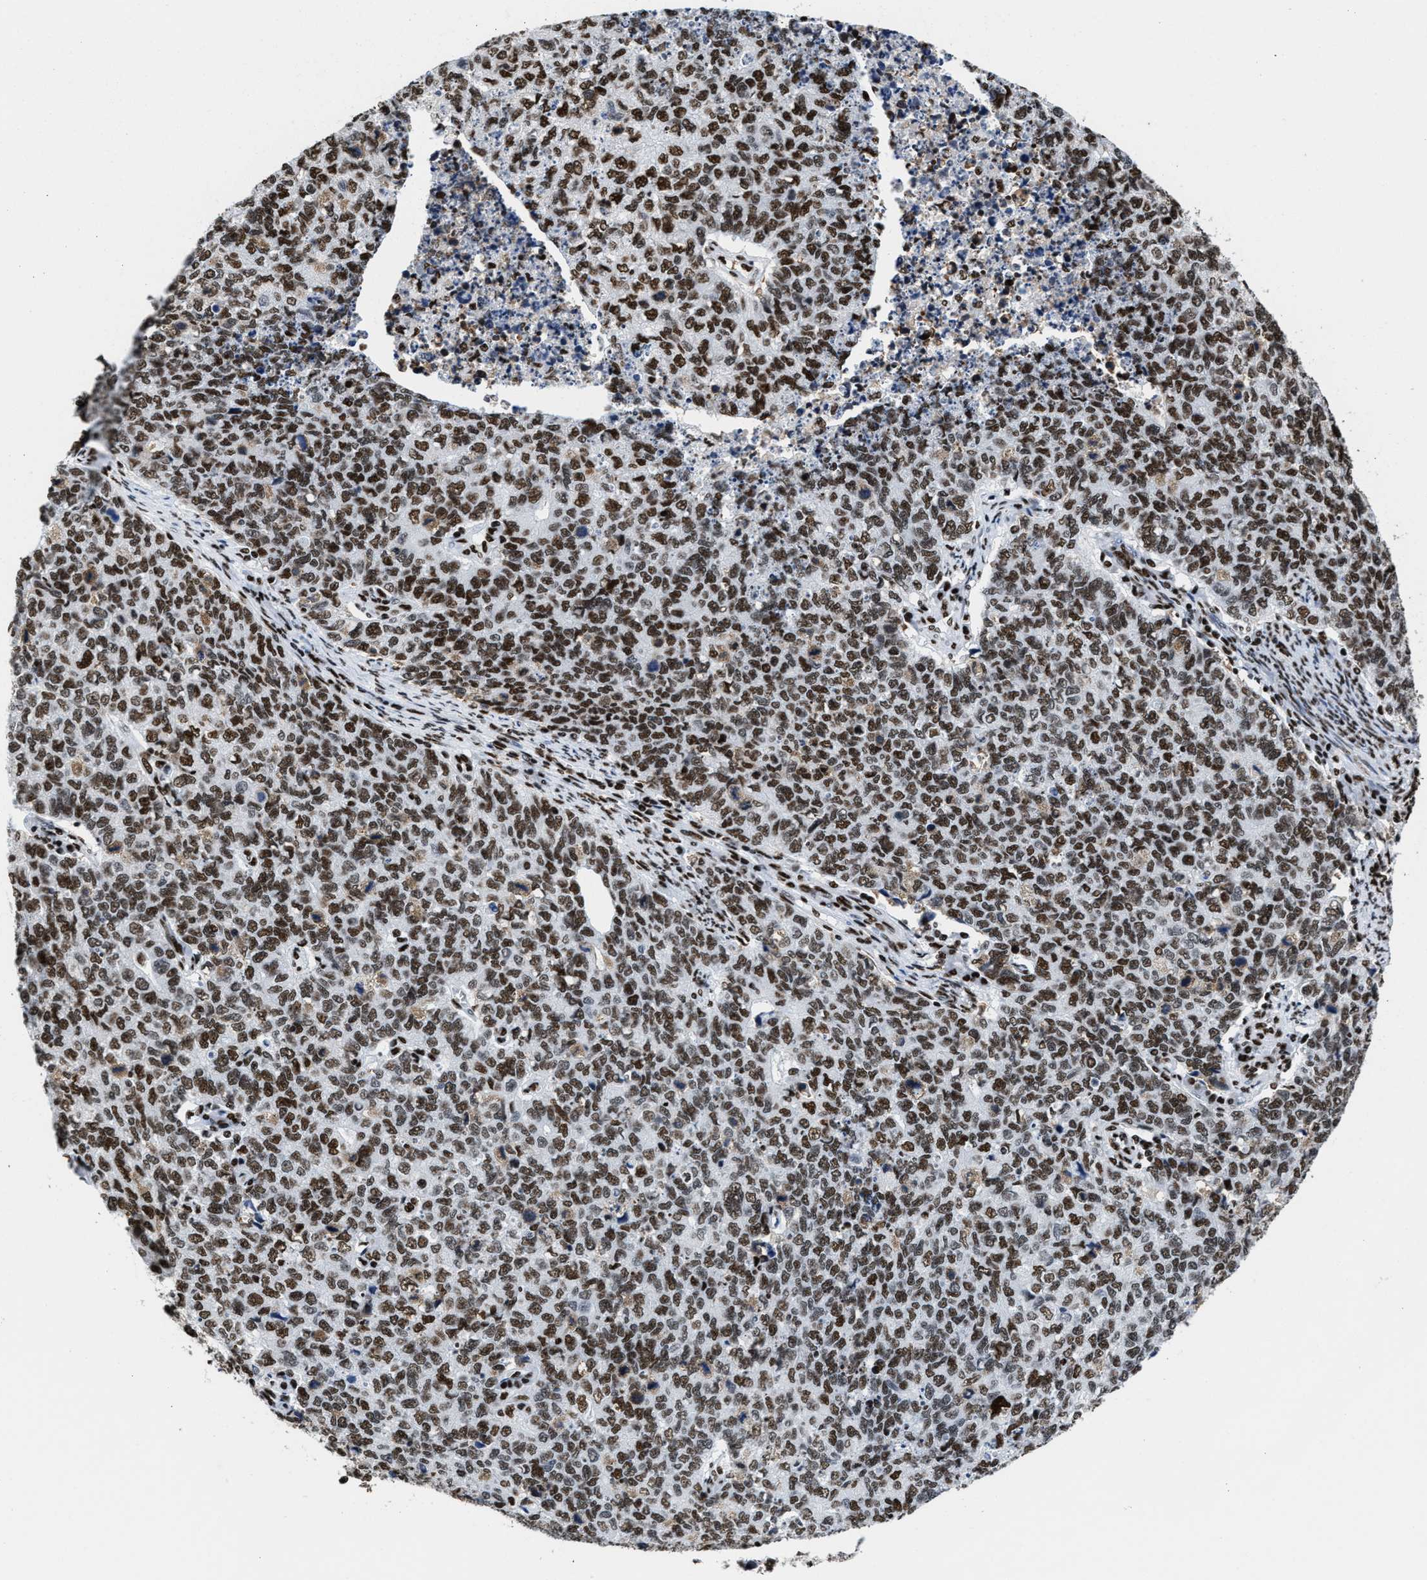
{"staining": {"intensity": "moderate", "quantity": ">75%", "location": "nuclear"}, "tissue": "cervical cancer", "cell_type": "Tumor cells", "image_type": "cancer", "snomed": [{"axis": "morphology", "description": "Squamous cell carcinoma, NOS"}, {"axis": "topography", "description": "Cervix"}], "caption": "Tumor cells display medium levels of moderate nuclear expression in approximately >75% of cells in cervical cancer (squamous cell carcinoma). (Brightfield microscopy of DAB IHC at high magnification).", "gene": "SMARCC2", "patient": {"sex": "female", "age": 63}}